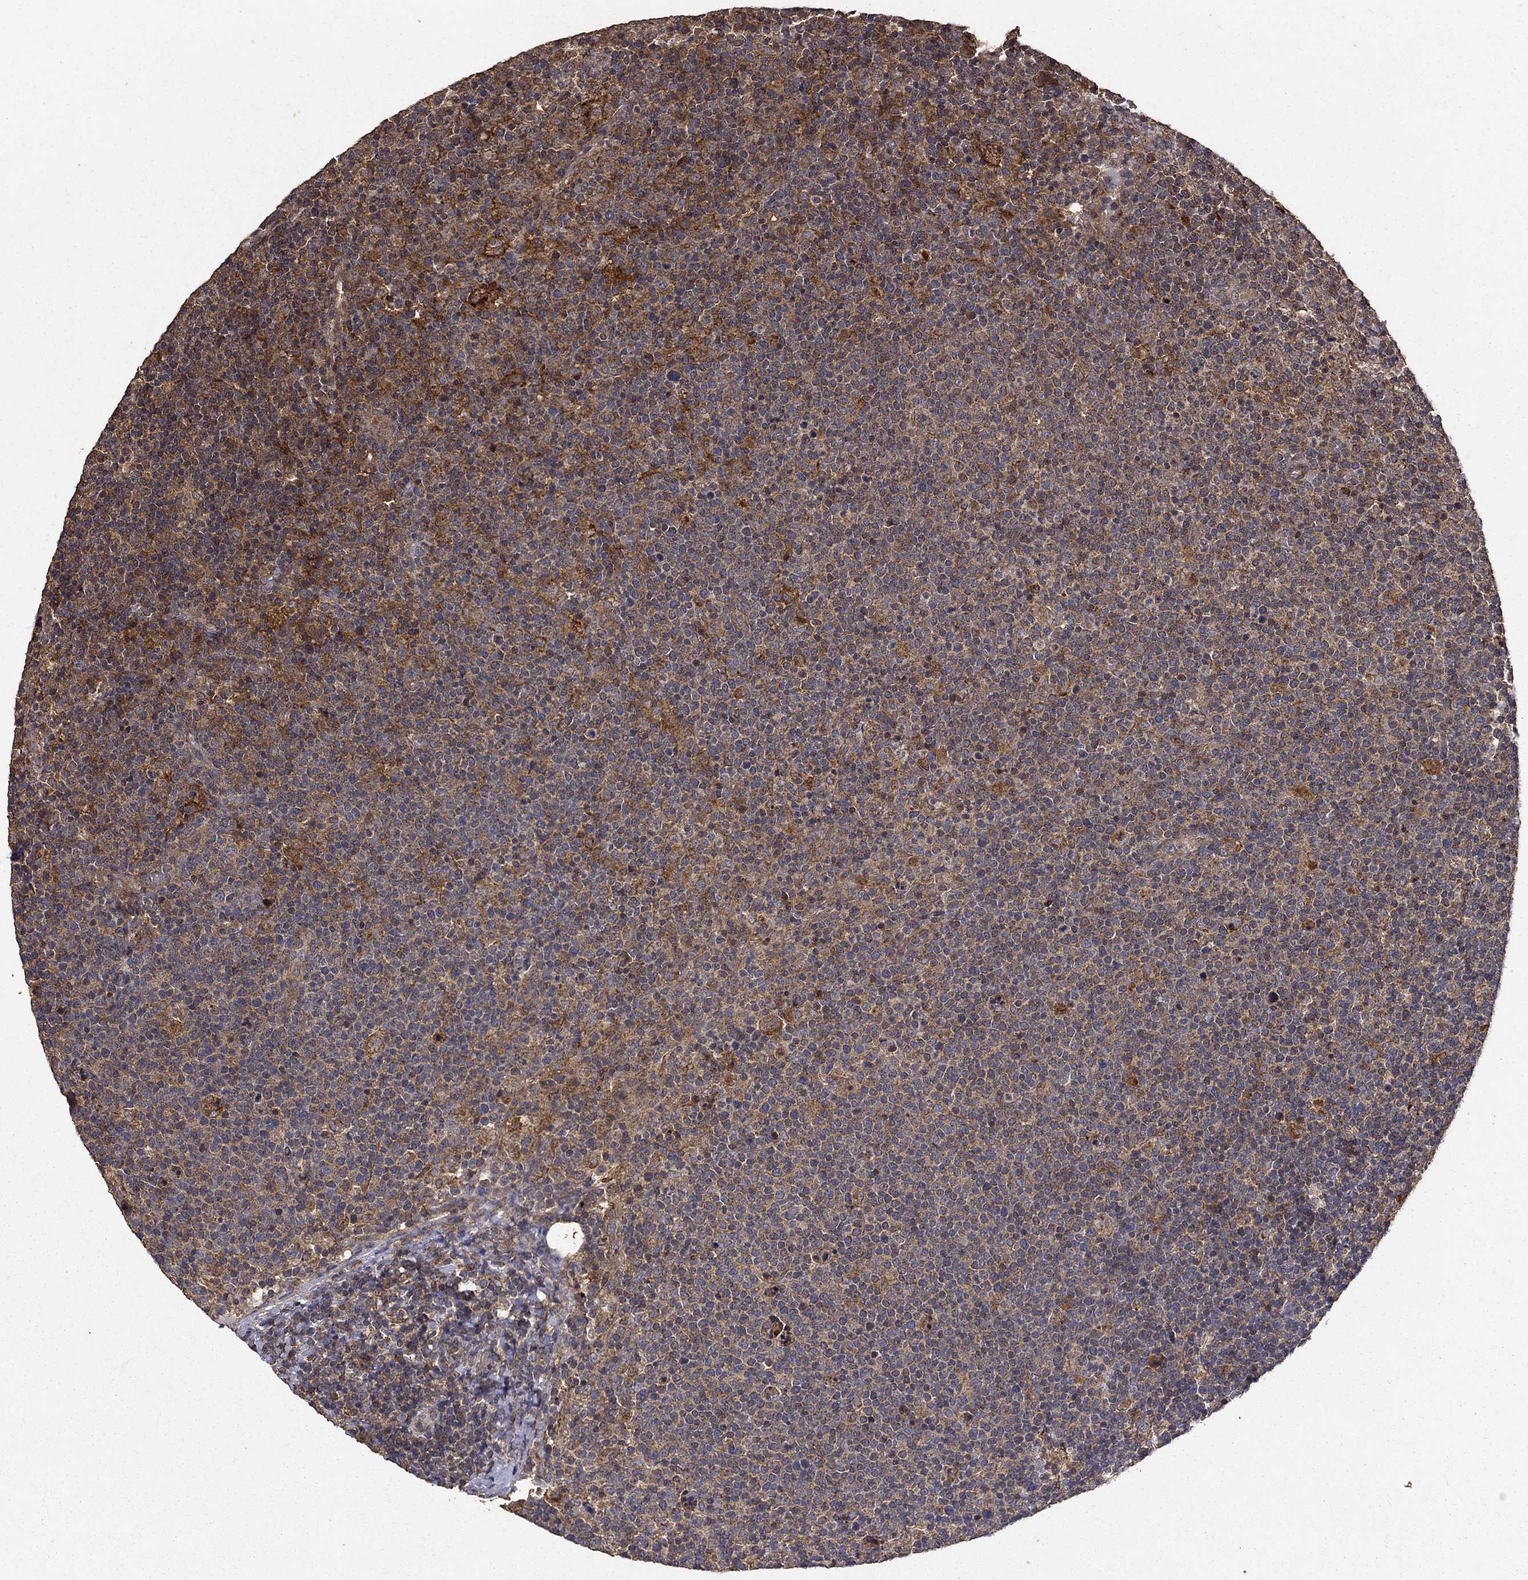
{"staining": {"intensity": "strong", "quantity": "<25%", "location": "cytoplasmic/membranous"}, "tissue": "lymphoma", "cell_type": "Tumor cells", "image_type": "cancer", "snomed": [{"axis": "morphology", "description": "Malignant lymphoma, non-Hodgkin's type, High grade"}, {"axis": "topography", "description": "Lymph node"}], "caption": "IHC of lymphoma reveals medium levels of strong cytoplasmic/membranous expression in approximately <25% of tumor cells.", "gene": "IFRD1", "patient": {"sex": "male", "age": 61}}